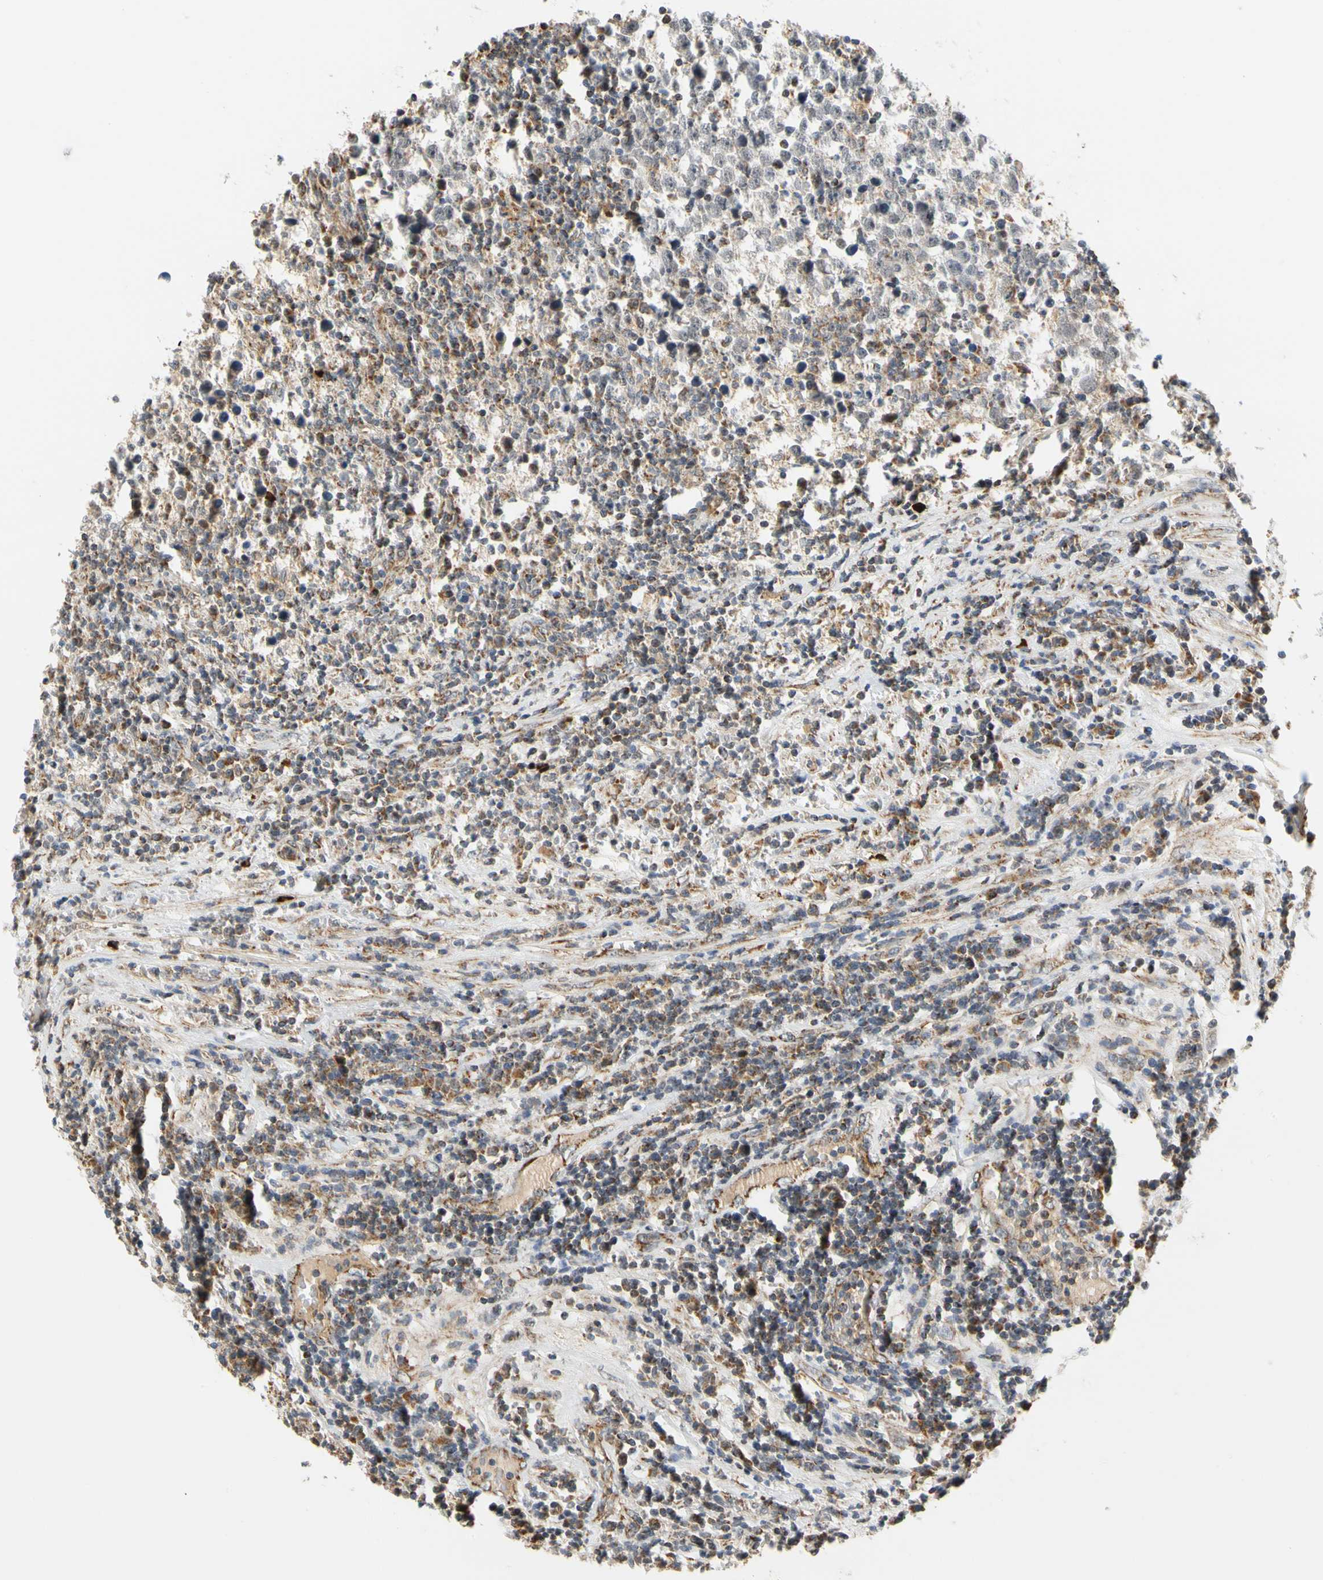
{"staining": {"intensity": "negative", "quantity": "none", "location": "none"}, "tissue": "testis cancer", "cell_type": "Tumor cells", "image_type": "cancer", "snomed": [{"axis": "morphology", "description": "Seminoma, NOS"}, {"axis": "topography", "description": "Testis"}], "caption": "Testis seminoma was stained to show a protein in brown. There is no significant expression in tumor cells. (DAB (3,3'-diaminobenzidine) immunohistochemistry, high magnification).", "gene": "SFXN3", "patient": {"sex": "male", "age": 43}}